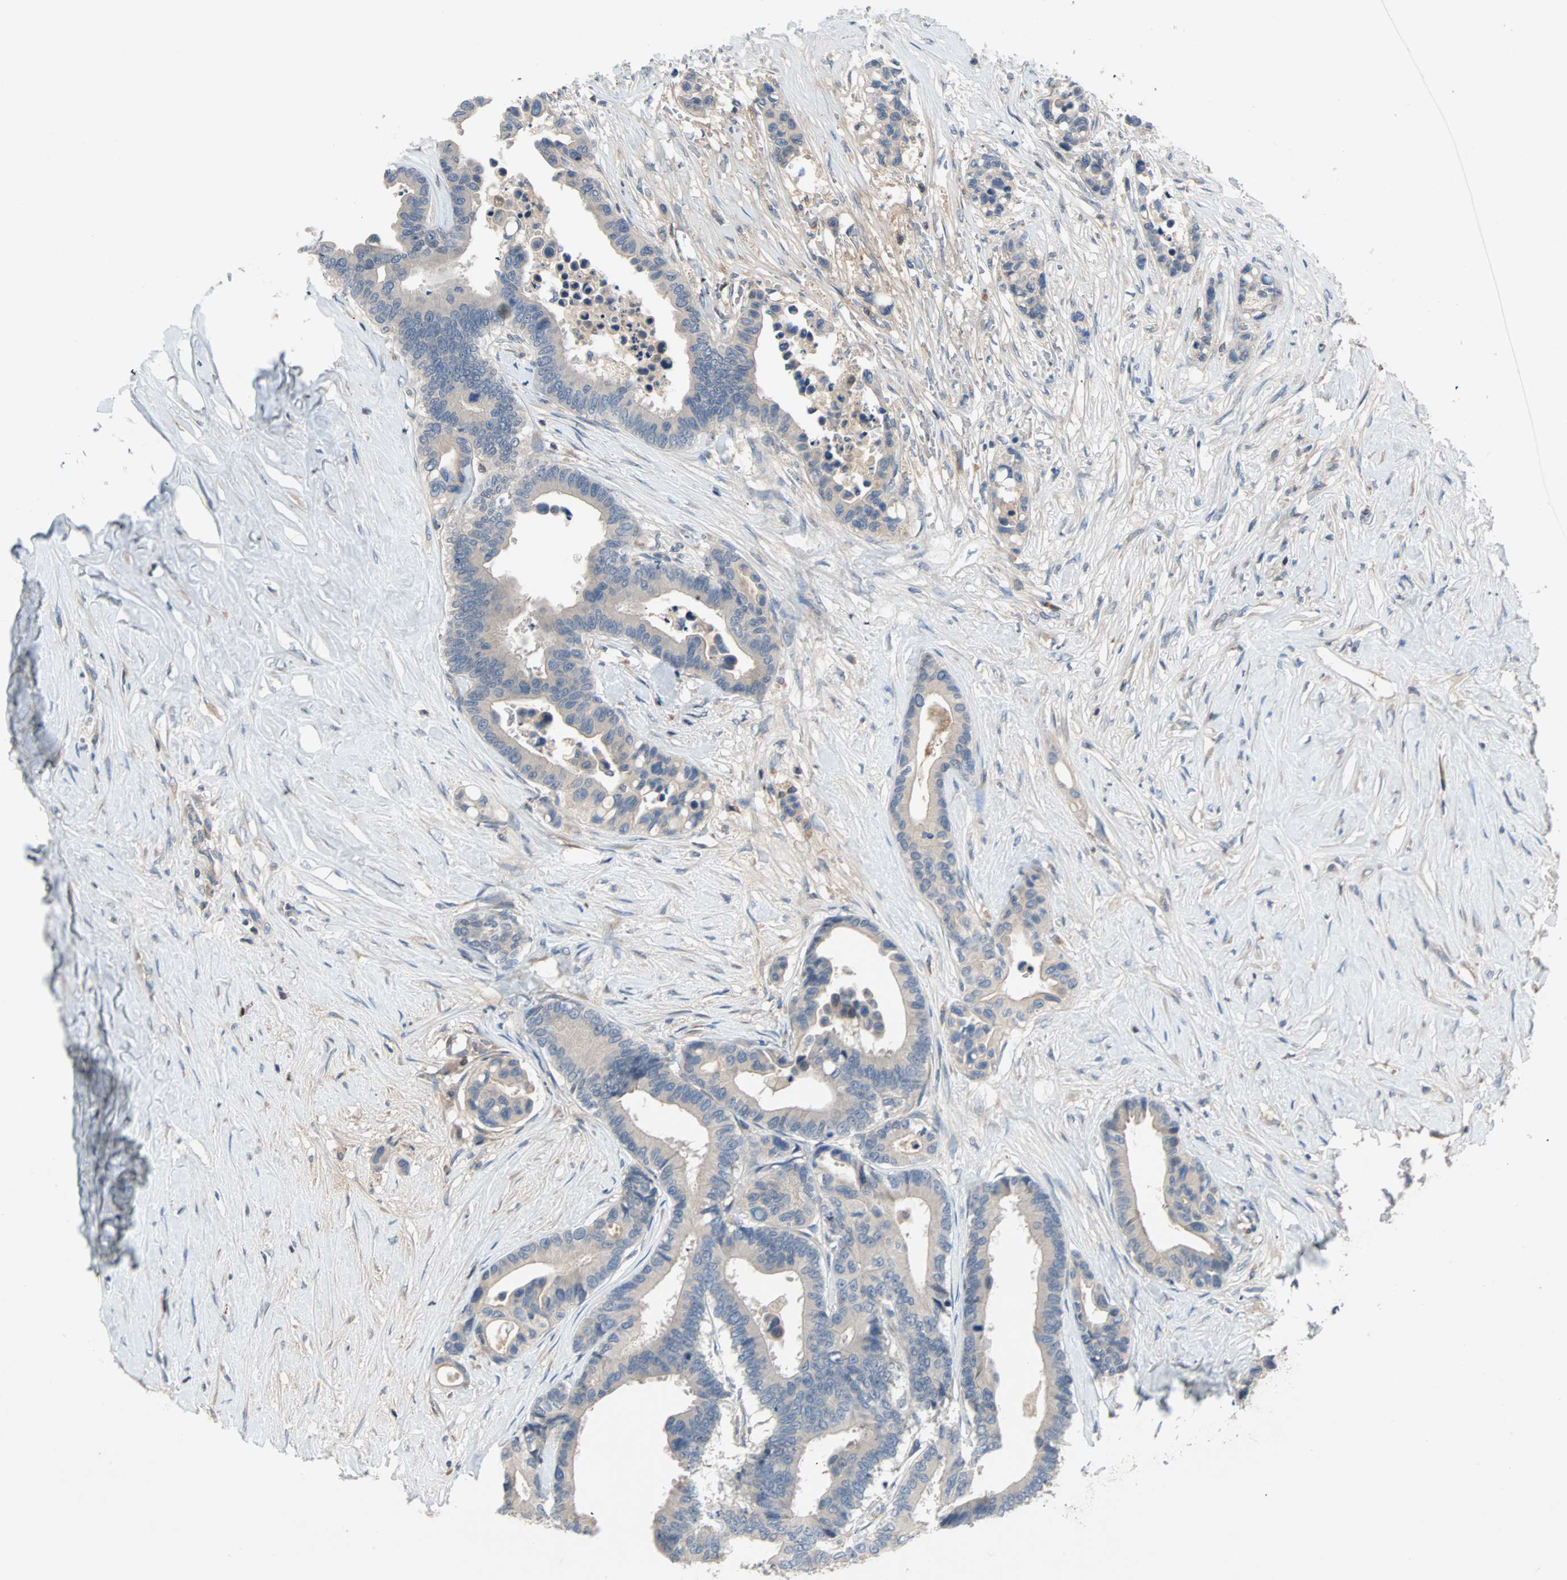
{"staining": {"intensity": "negative", "quantity": "none", "location": "none"}, "tissue": "colorectal cancer", "cell_type": "Tumor cells", "image_type": "cancer", "snomed": [{"axis": "morphology", "description": "Normal tissue, NOS"}, {"axis": "morphology", "description": "Adenocarcinoma, NOS"}, {"axis": "topography", "description": "Colon"}], "caption": "This micrograph is of adenocarcinoma (colorectal) stained with immunohistochemistry (IHC) to label a protein in brown with the nuclei are counter-stained blue. There is no staining in tumor cells.", "gene": "MAP4K1", "patient": {"sex": "male", "age": 82}}